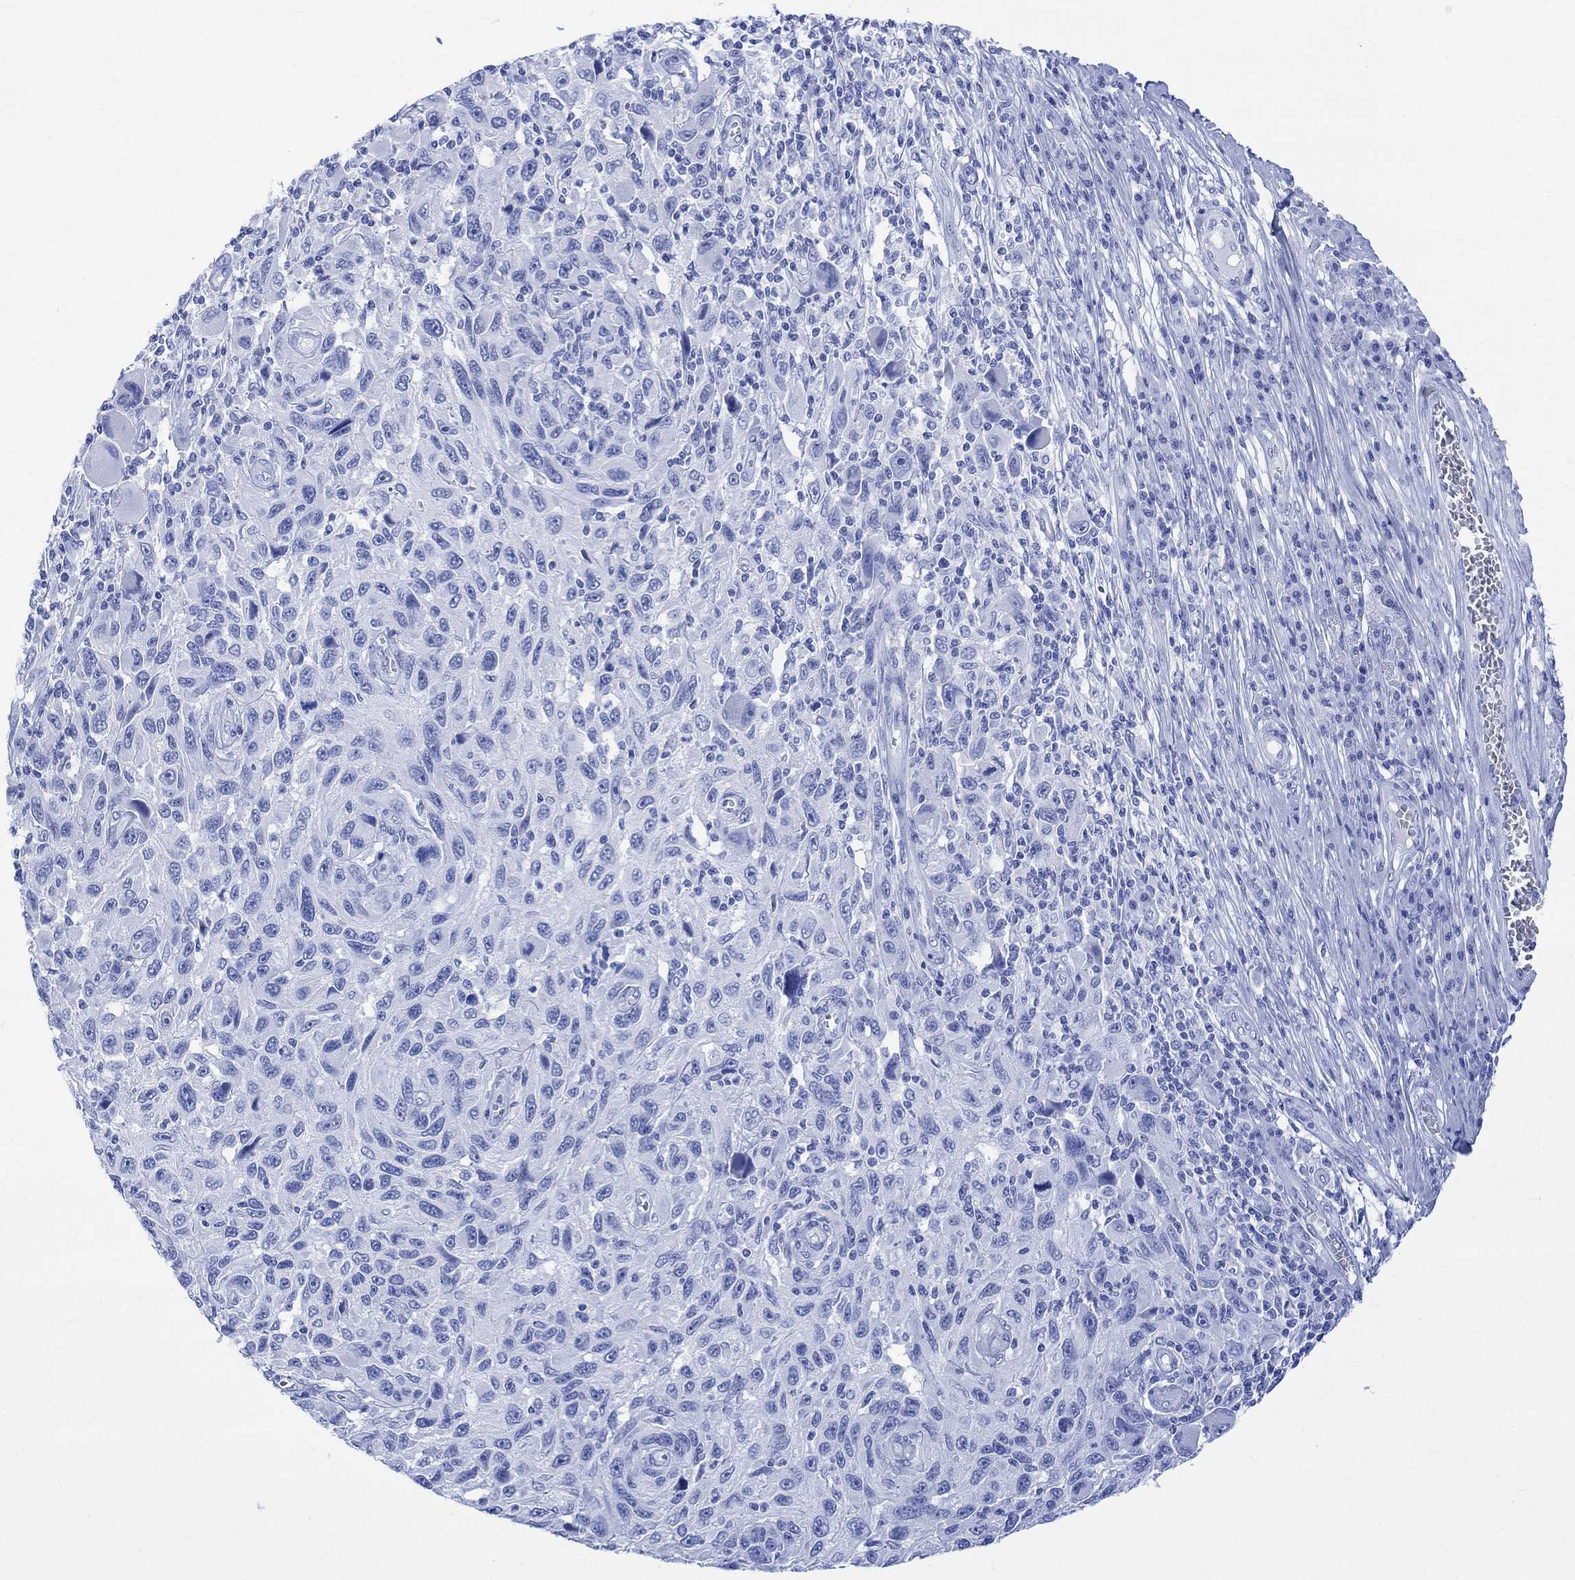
{"staining": {"intensity": "negative", "quantity": "none", "location": "none"}, "tissue": "melanoma", "cell_type": "Tumor cells", "image_type": "cancer", "snomed": [{"axis": "morphology", "description": "Malignant melanoma, NOS"}, {"axis": "topography", "description": "Skin"}], "caption": "Immunohistochemical staining of human malignant melanoma reveals no significant expression in tumor cells.", "gene": "CELF4", "patient": {"sex": "male", "age": 53}}